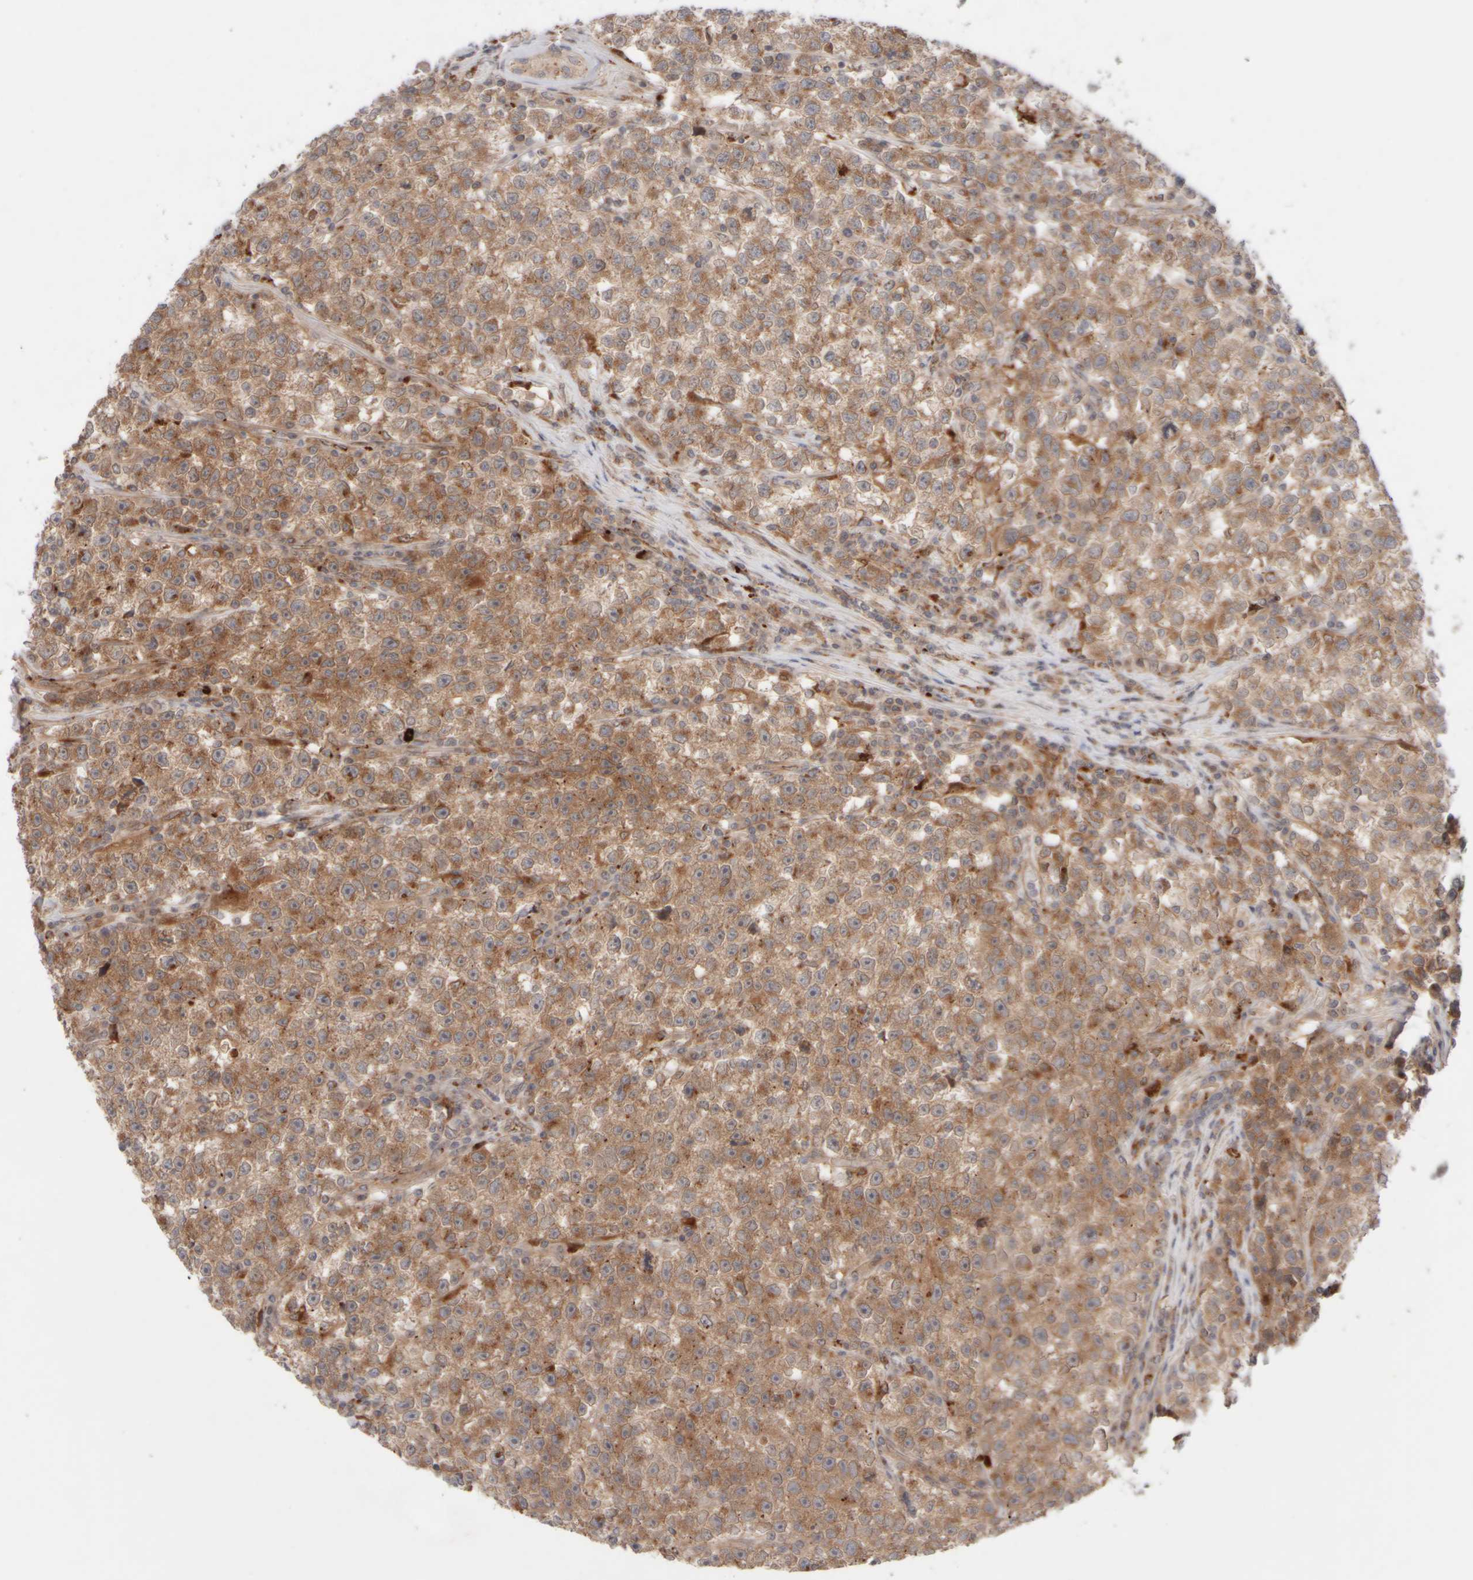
{"staining": {"intensity": "moderate", "quantity": ">75%", "location": "cytoplasmic/membranous"}, "tissue": "testis cancer", "cell_type": "Tumor cells", "image_type": "cancer", "snomed": [{"axis": "morphology", "description": "Seminoma, NOS"}, {"axis": "topography", "description": "Testis"}], "caption": "Immunohistochemistry (IHC) image of seminoma (testis) stained for a protein (brown), which demonstrates medium levels of moderate cytoplasmic/membranous expression in about >75% of tumor cells.", "gene": "GCN1", "patient": {"sex": "male", "age": 22}}